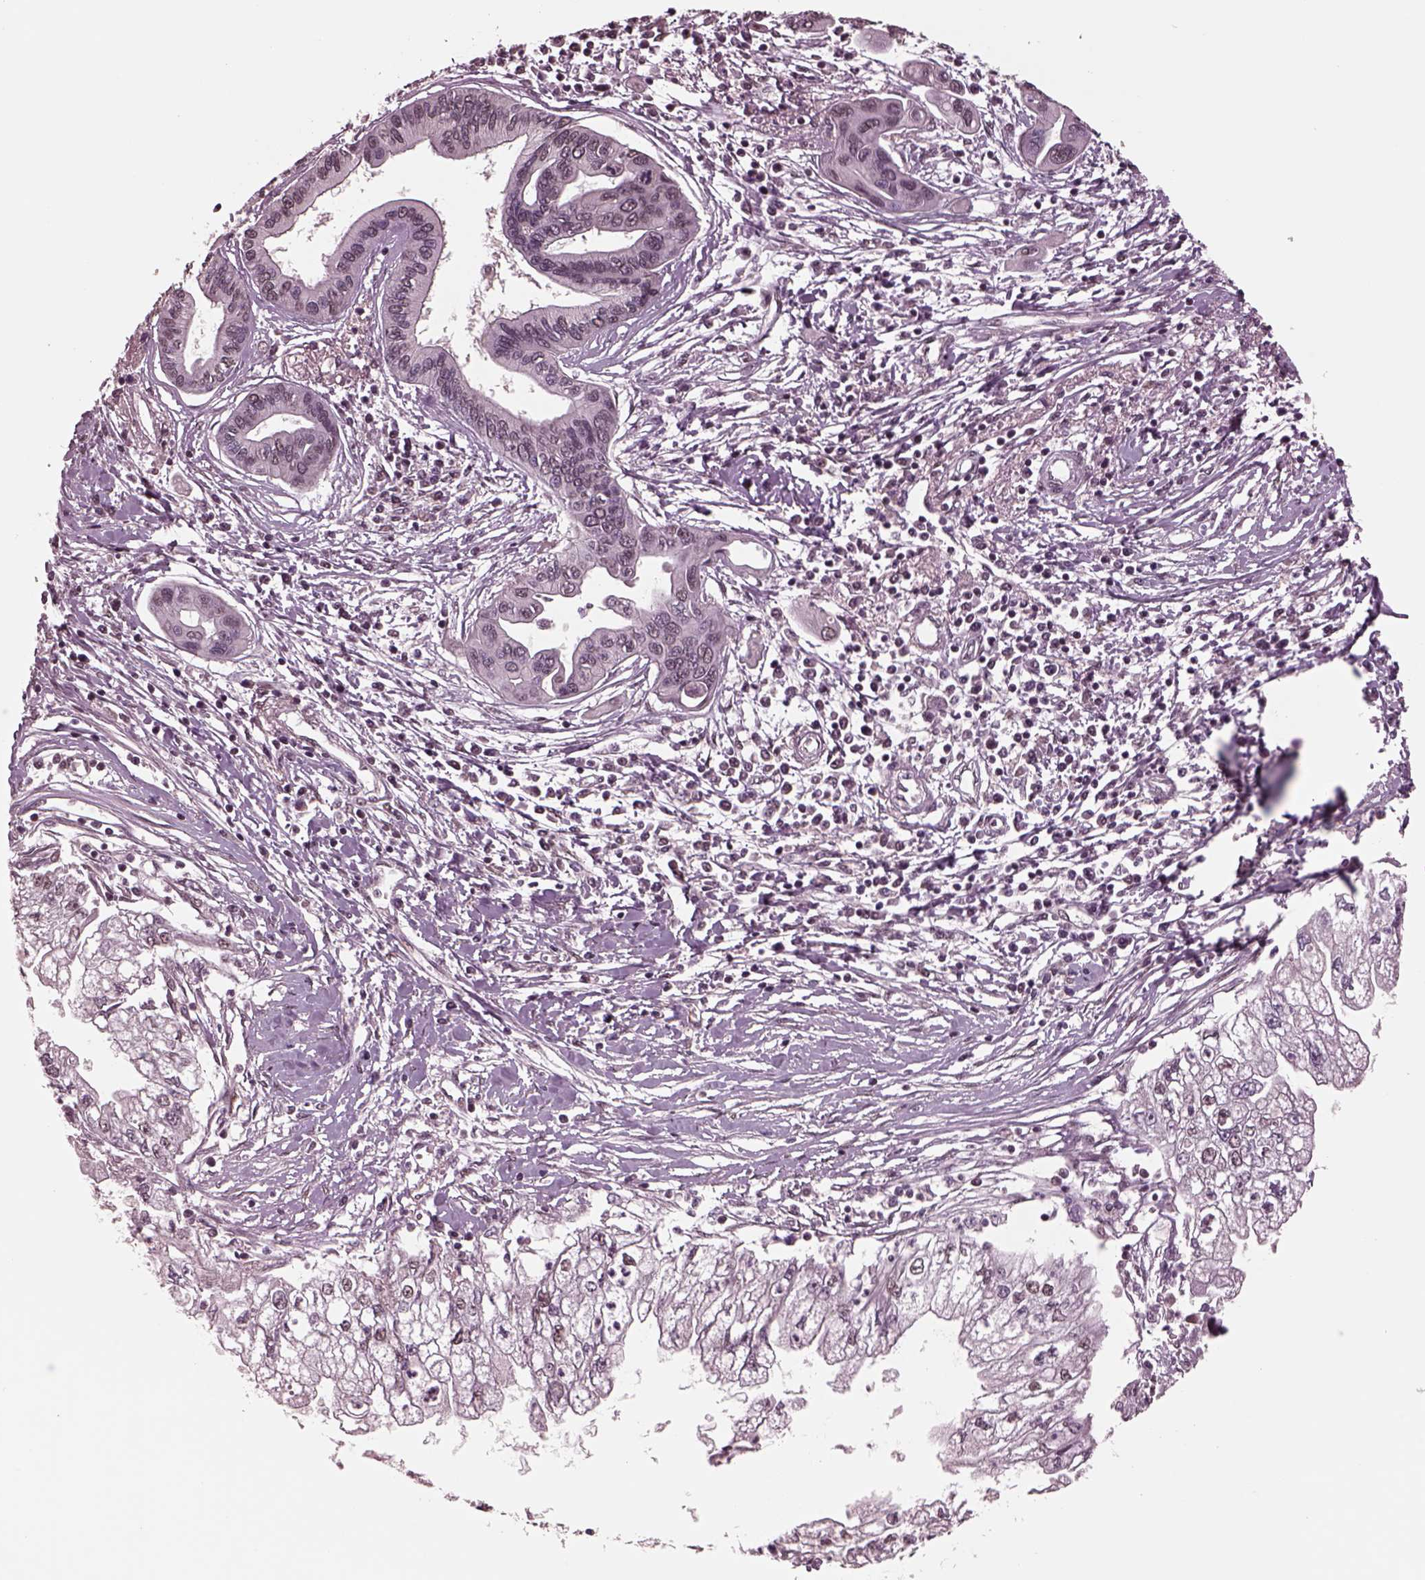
{"staining": {"intensity": "weak", "quantity": "25%-75%", "location": "nuclear"}, "tissue": "pancreatic cancer", "cell_type": "Tumor cells", "image_type": "cancer", "snomed": [{"axis": "morphology", "description": "Adenocarcinoma, NOS"}, {"axis": "topography", "description": "Pancreas"}], "caption": "DAB immunohistochemical staining of human adenocarcinoma (pancreatic) displays weak nuclear protein expression in approximately 25%-75% of tumor cells.", "gene": "NAP1L5", "patient": {"sex": "male", "age": 70}}